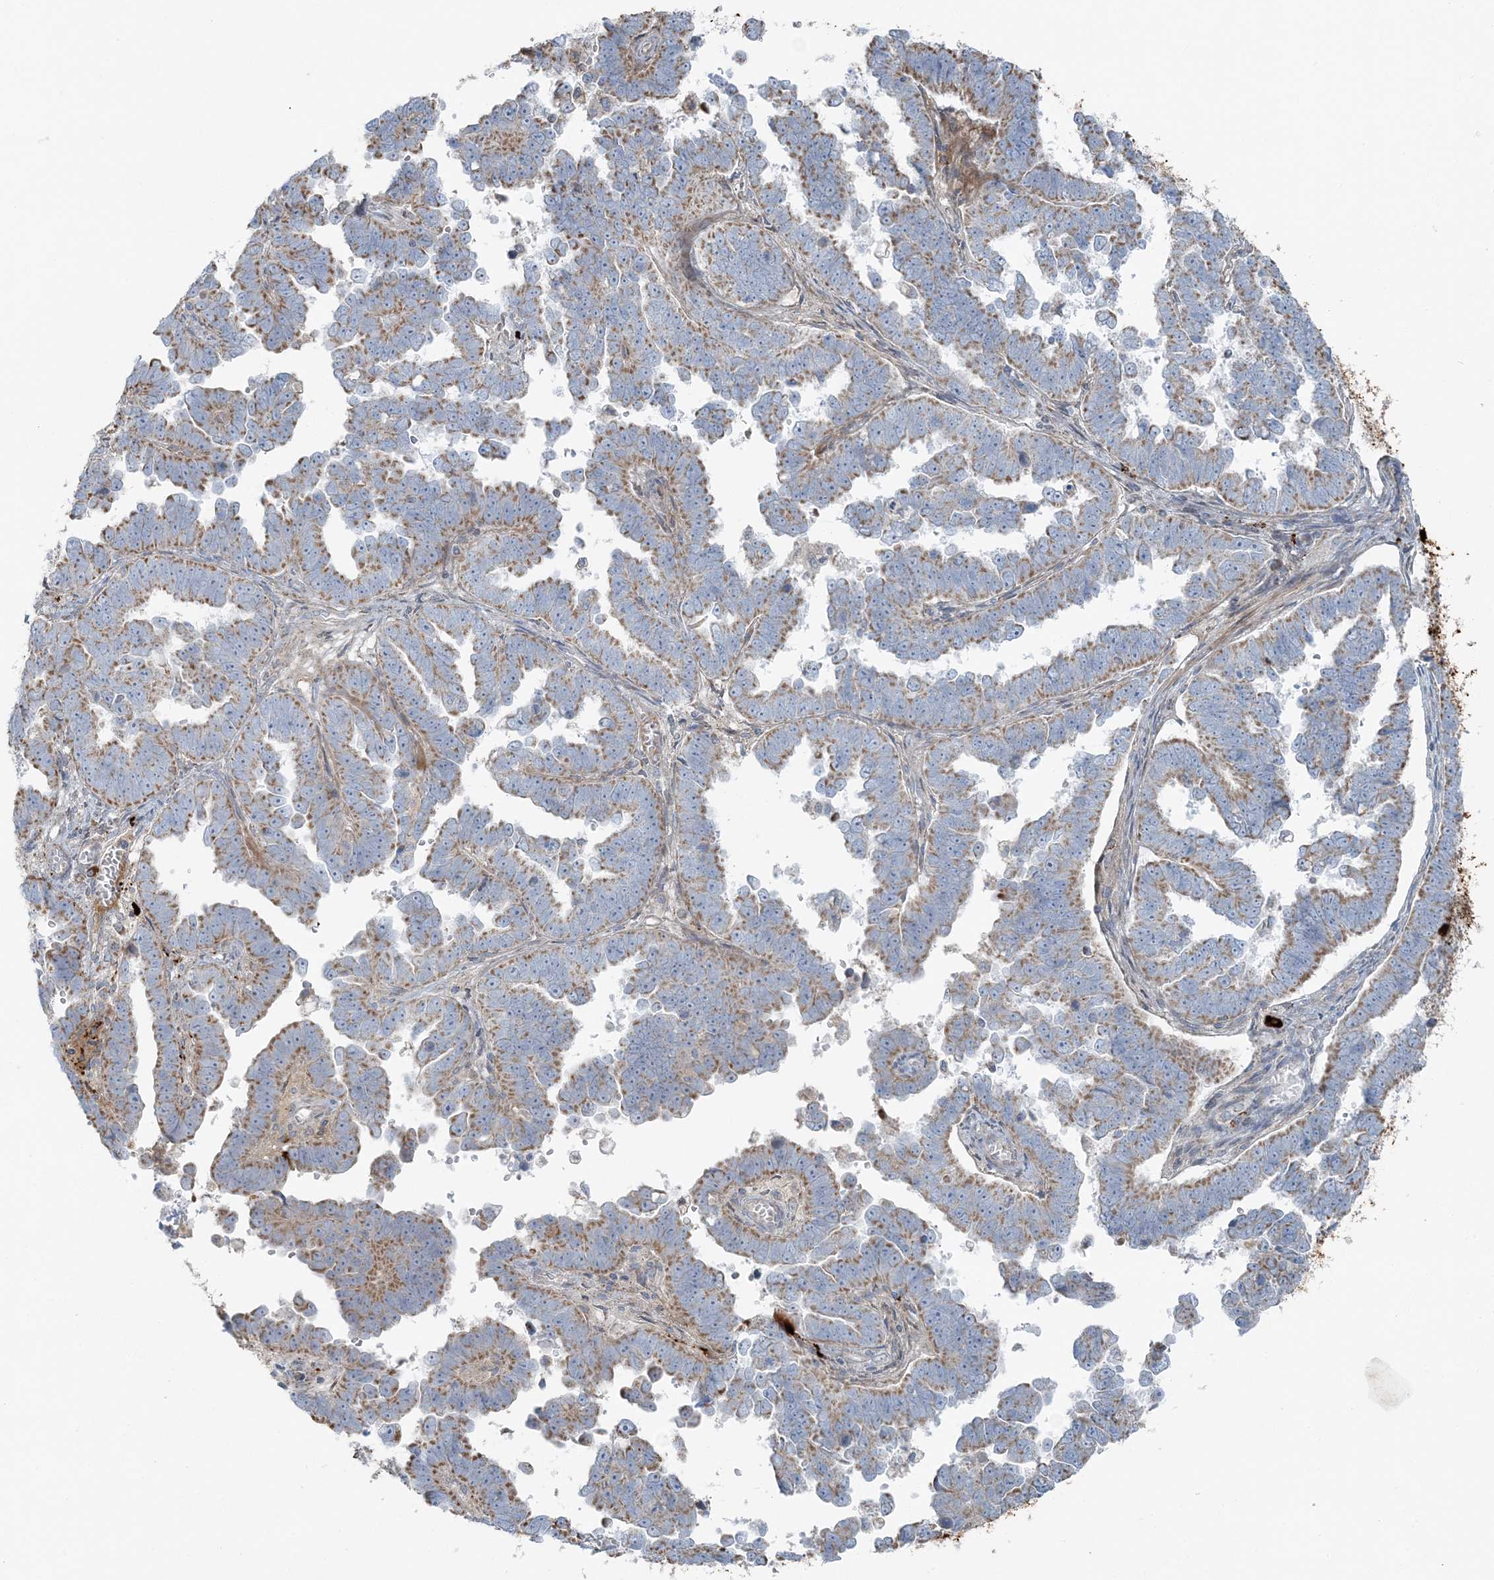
{"staining": {"intensity": "moderate", "quantity": ">75%", "location": "cytoplasmic/membranous"}, "tissue": "endometrial cancer", "cell_type": "Tumor cells", "image_type": "cancer", "snomed": [{"axis": "morphology", "description": "Adenocarcinoma, NOS"}, {"axis": "topography", "description": "Endometrium"}], "caption": "Immunohistochemistry (IHC) micrograph of human endometrial cancer (adenocarcinoma) stained for a protein (brown), which demonstrates medium levels of moderate cytoplasmic/membranous positivity in approximately >75% of tumor cells.", "gene": "SLC22A16", "patient": {"sex": "female", "age": 75}}